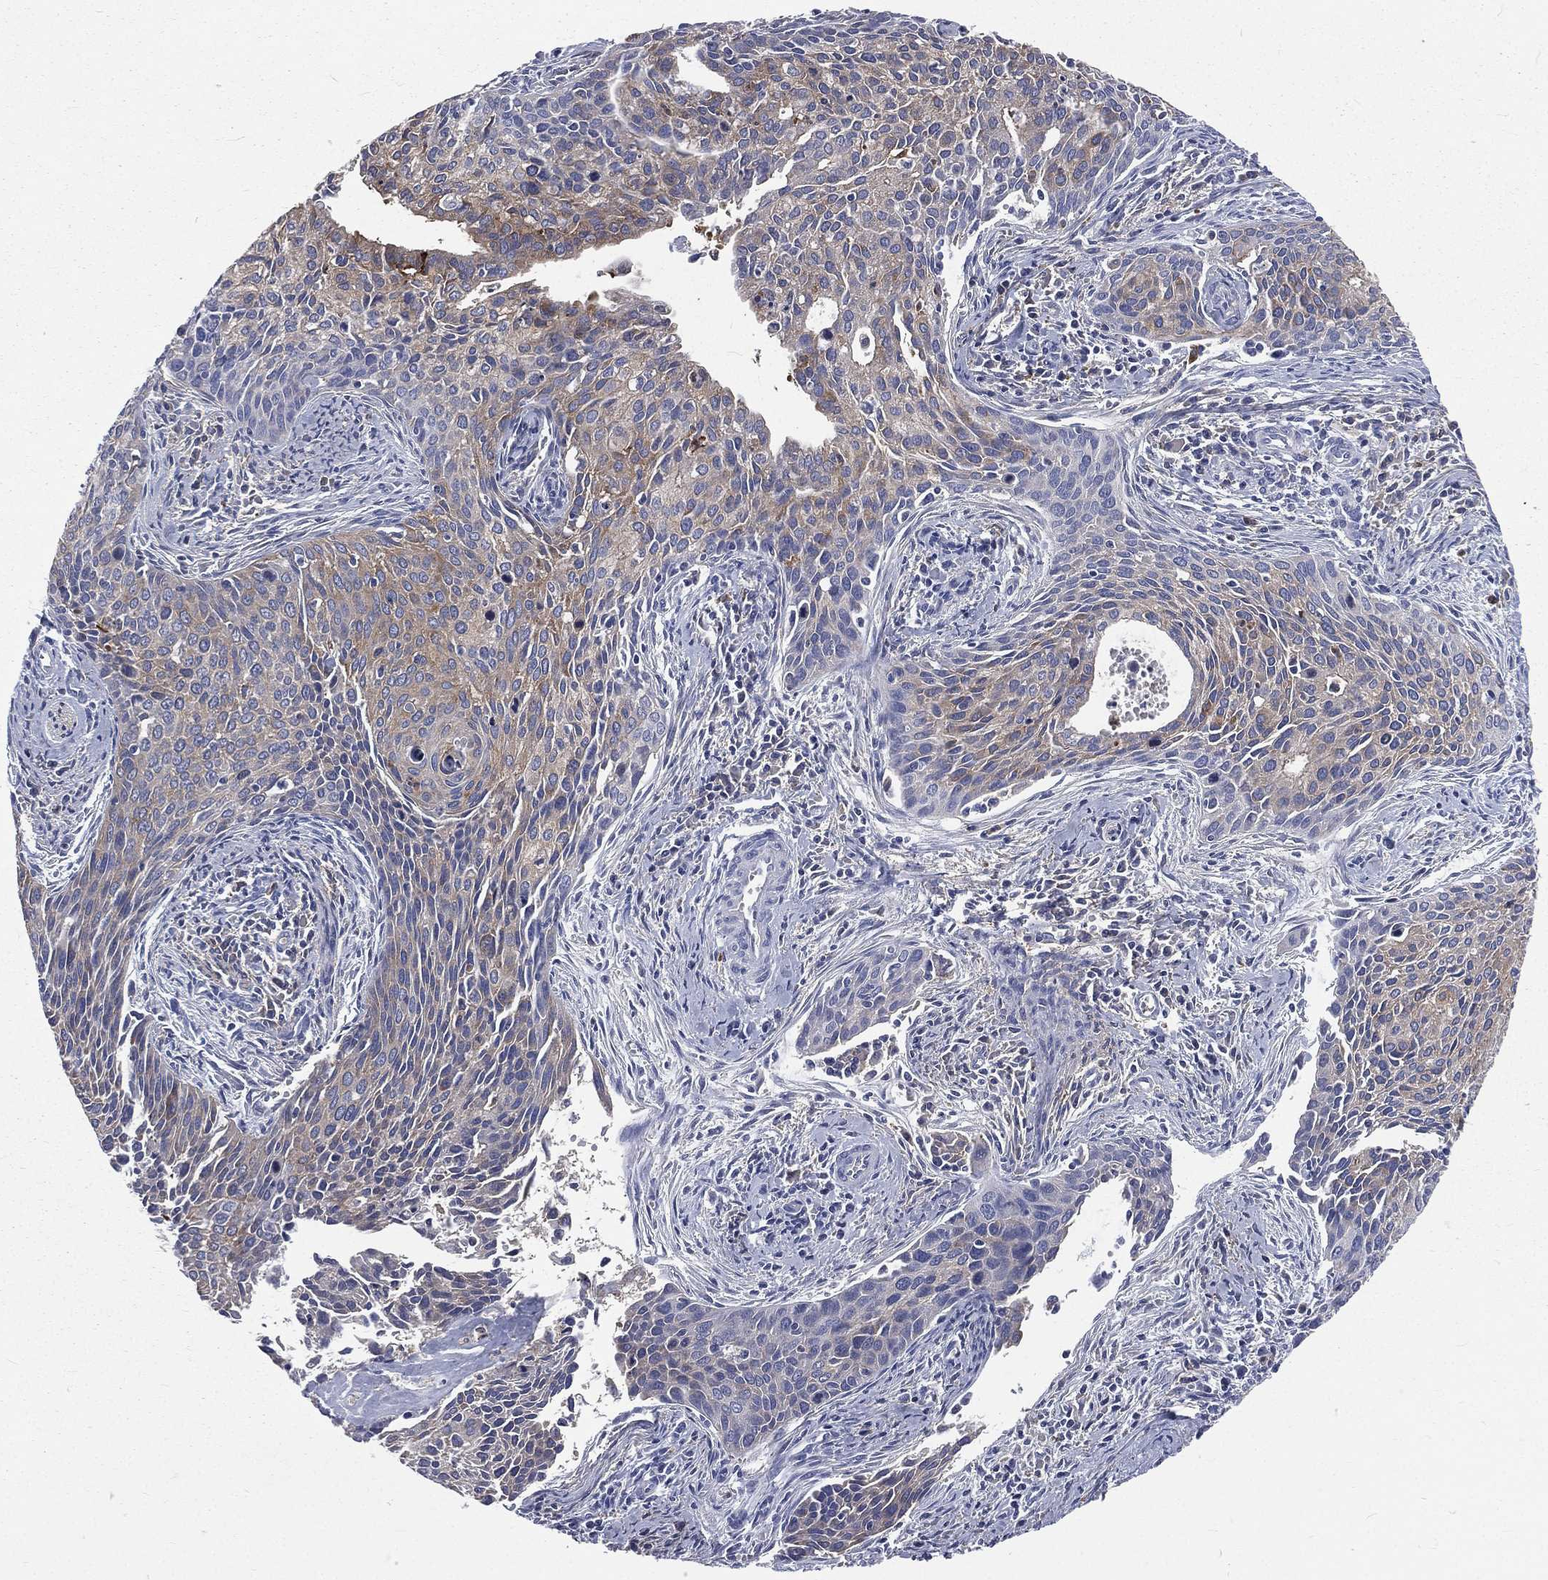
{"staining": {"intensity": "negative", "quantity": "none", "location": "none"}, "tissue": "cervical cancer", "cell_type": "Tumor cells", "image_type": "cancer", "snomed": [{"axis": "morphology", "description": "Squamous cell carcinoma, NOS"}, {"axis": "topography", "description": "Cervix"}], "caption": "Histopathology image shows no significant protein staining in tumor cells of cervical cancer. Nuclei are stained in blue.", "gene": "BASP1", "patient": {"sex": "female", "age": 29}}